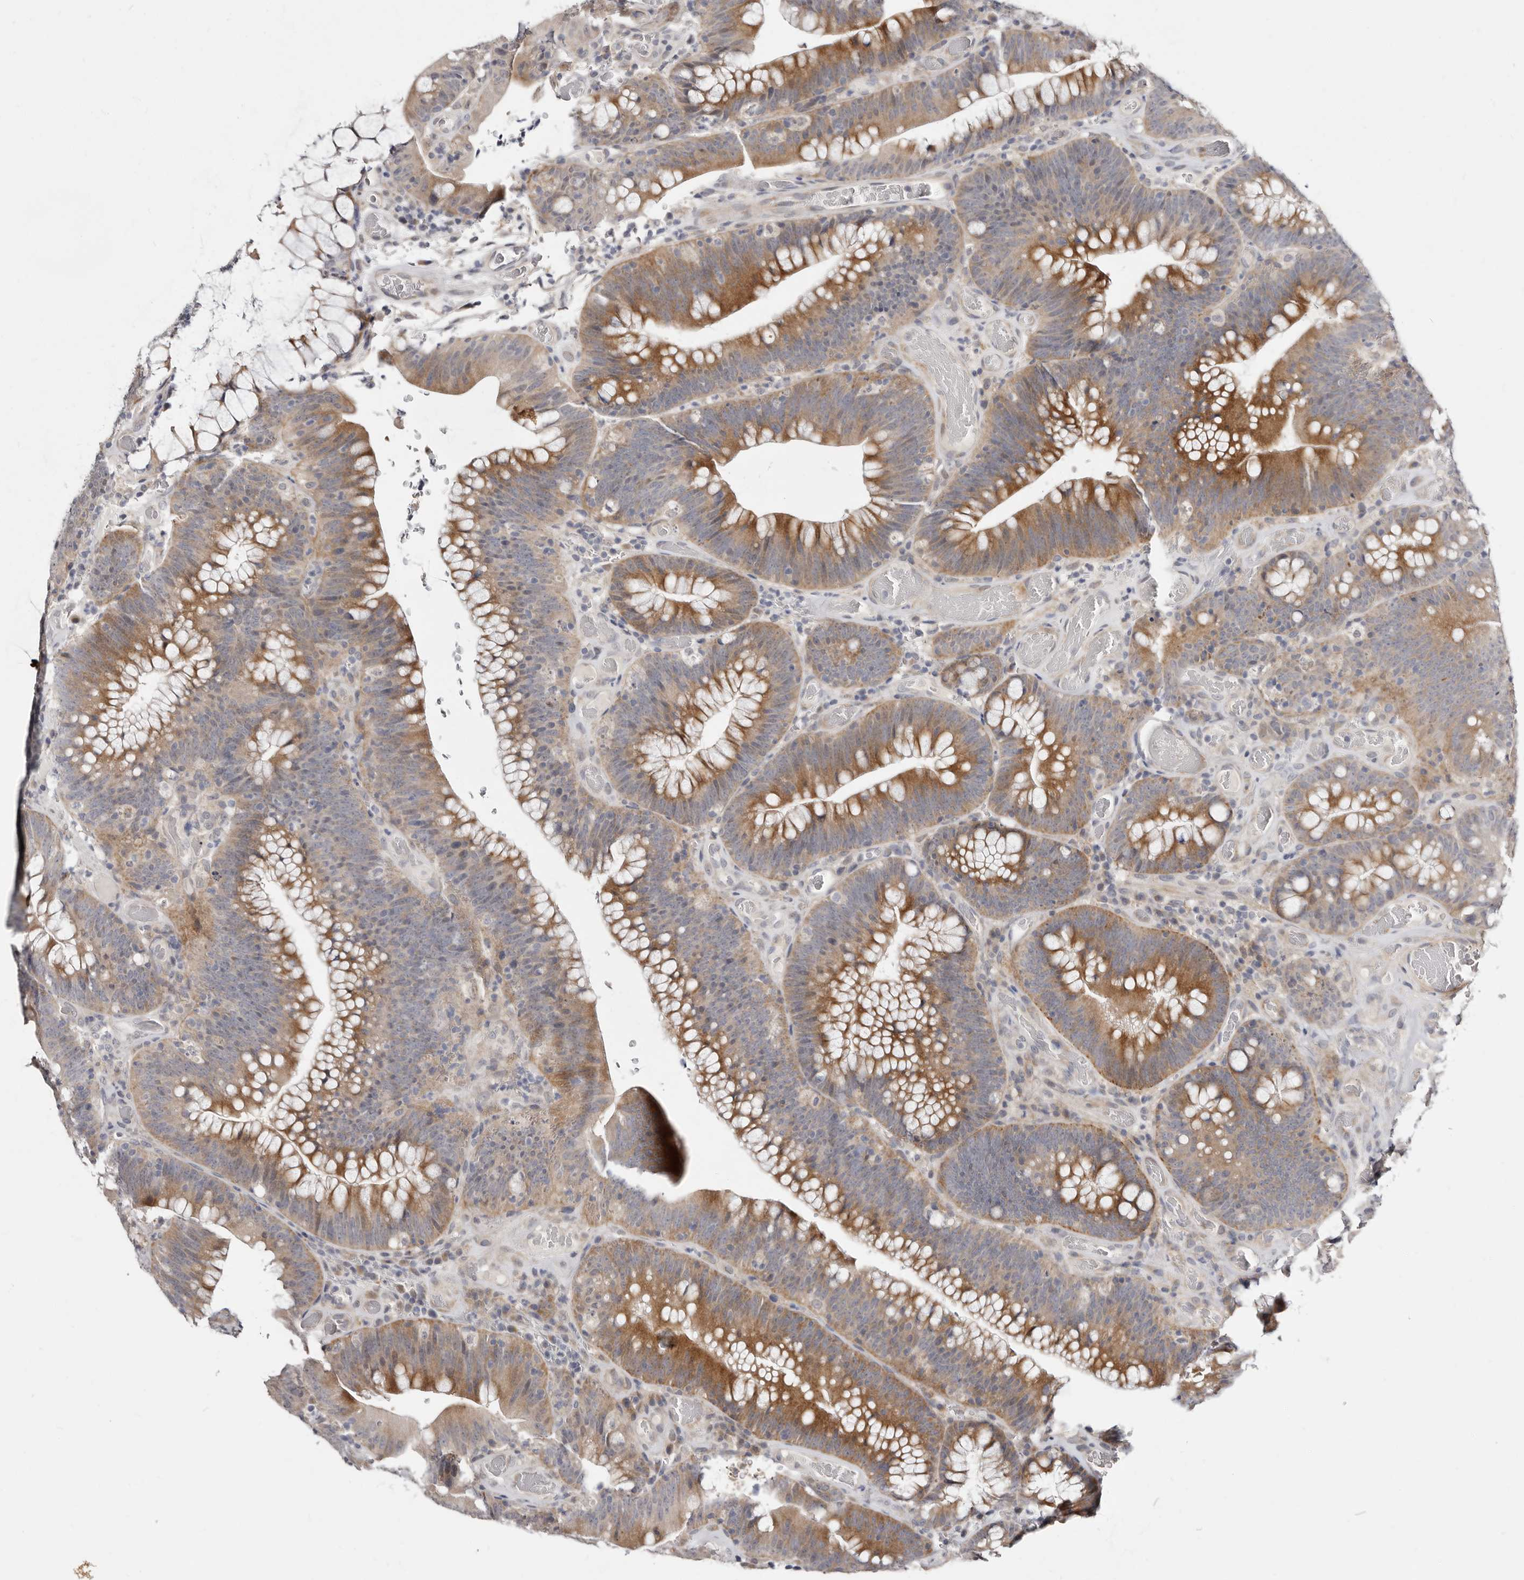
{"staining": {"intensity": "moderate", "quantity": "25%-75%", "location": "cytoplasmic/membranous"}, "tissue": "colorectal cancer", "cell_type": "Tumor cells", "image_type": "cancer", "snomed": [{"axis": "morphology", "description": "Normal tissue, NOS"}, {"axis": "topography", "description": "Colon"}], "caption": "This is a micrograph of IHC staining of colorectal cancer, which shows moderate staining in the cytoplasmic/membranous of tumor cells.", "gene": "KLHL4", "patient": {"sex": "female", "age": 82}}